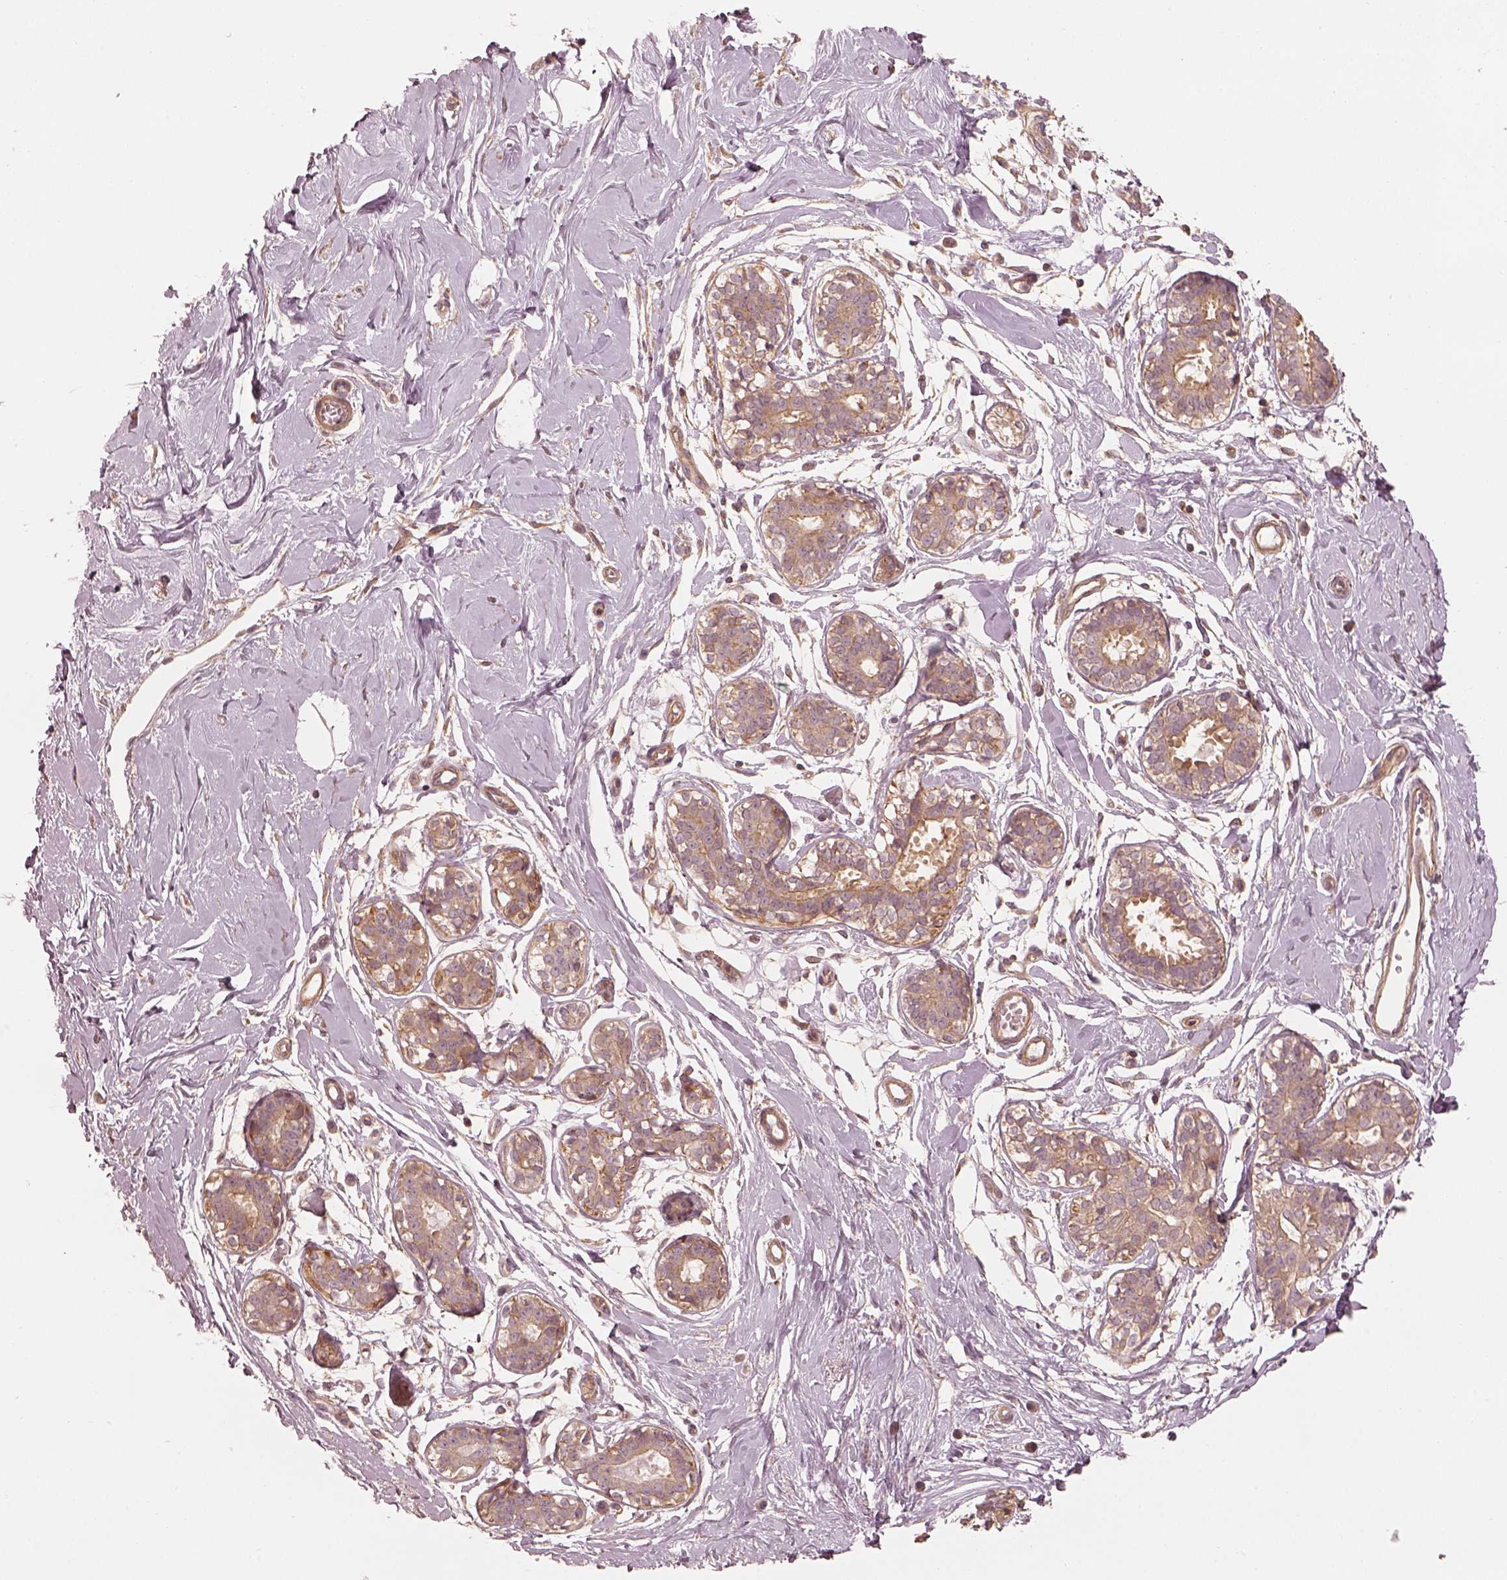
{"staining": {"intensity": "negative", "quantity": "none", "location": "none"}, "tissue": "breast", "cell_type": "Adipocytes", "image_type": "normal", "snomed": [{"axis": "morphology", "description": "Normal tissue, NOS"}, {"axis": "topography", "description": "Breast"}], "caption": "Adipocytes show no significant positivity in benign breast. (Brightfield microscopy of DAB (3,3'-diaminobenzidine) immunohistochemistry (IHC) at high magnification).", "gene": "FAM107B", "patient": {"sex": "female", "age": 49}}